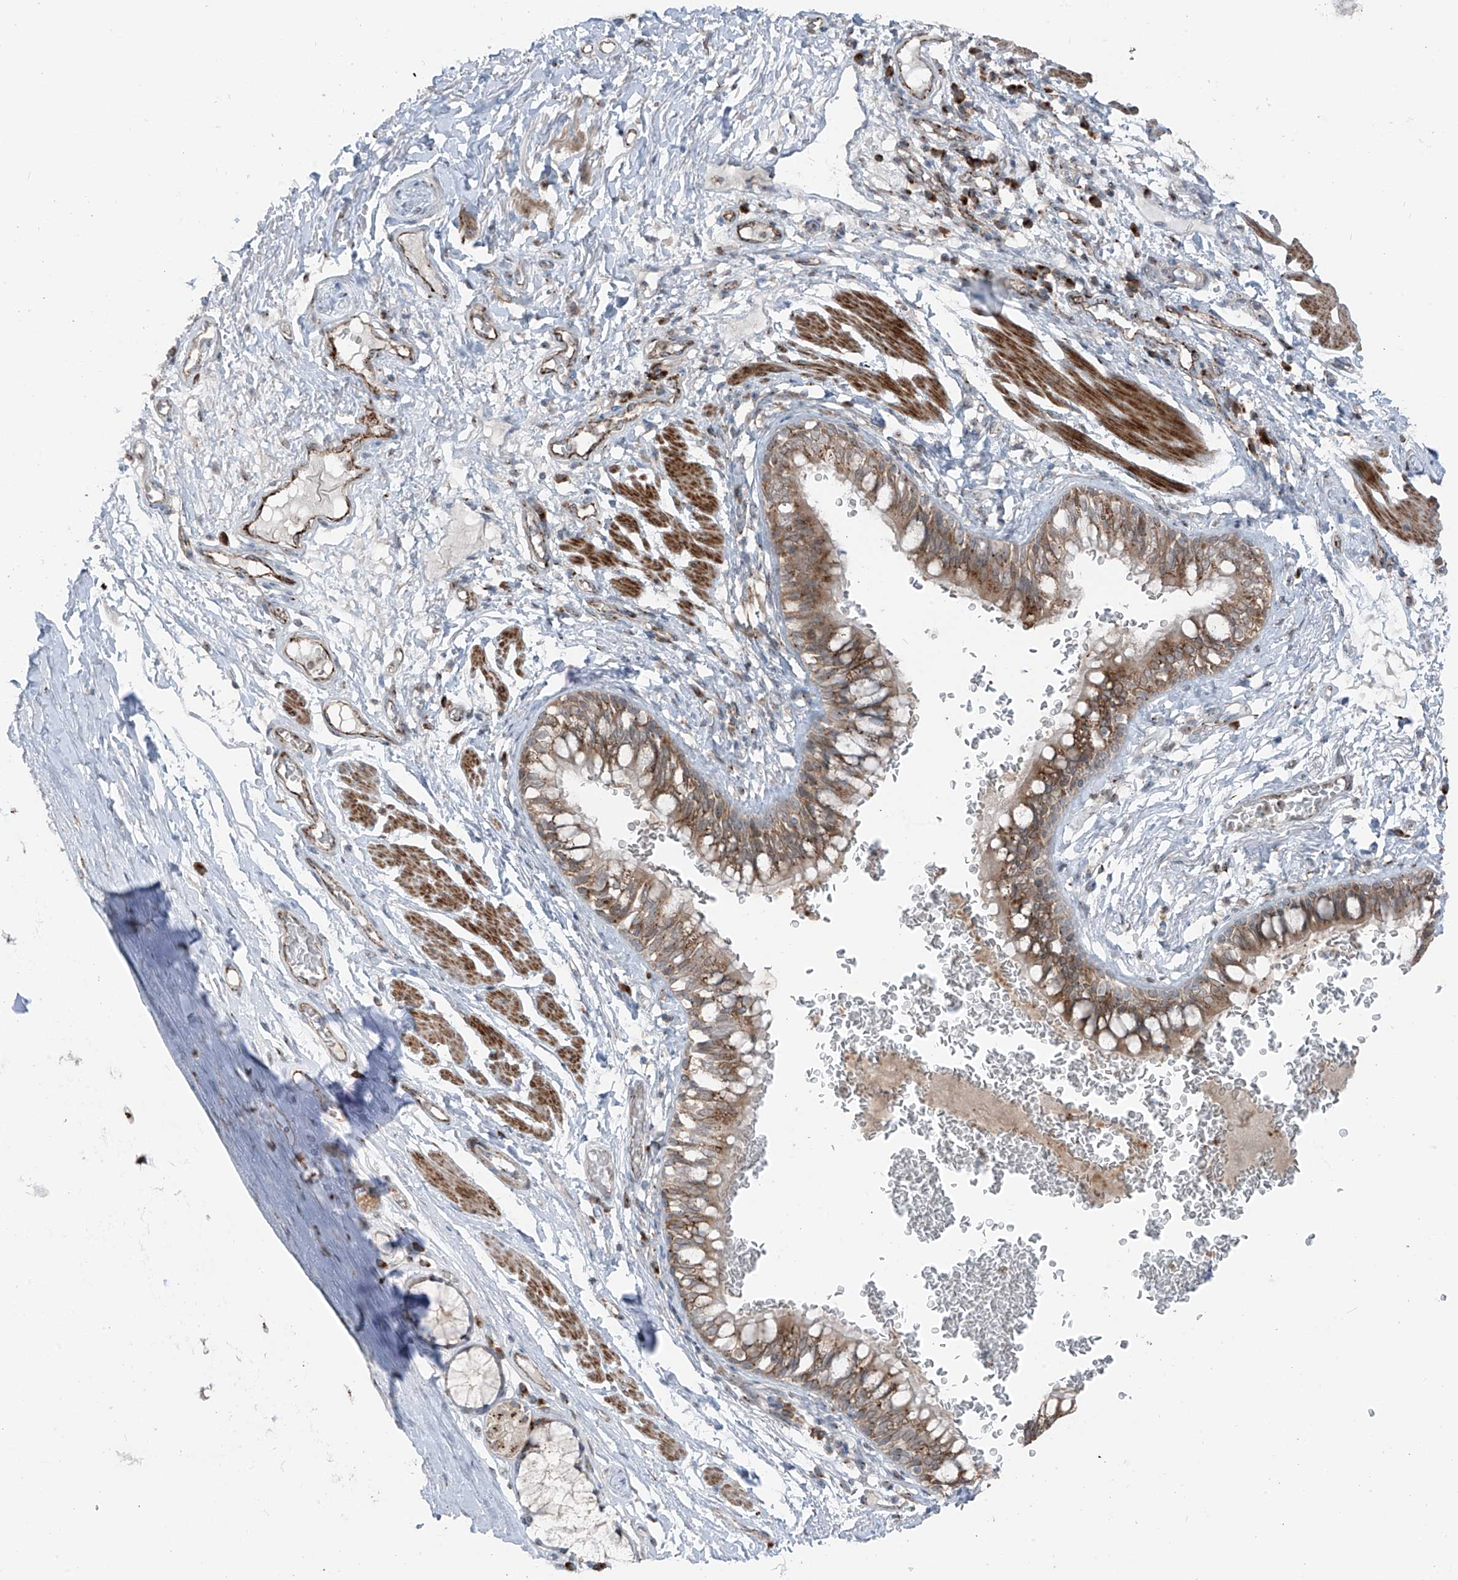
{"staining": {"intensity": "moderate", "quantity": ">75%", "location": "cytoplasmic/membranous"}, "tissue": "bronchus", "cell_type": "Respiratory epithelial cells", "image_type": "normal", "snomed": [{"axis": "morphology", "description": "Normal tissue, NOS"}, {"axis": "topography", "description": "Cartilage tissue"}, {"axis": "topography", "description": "Bronchus"}], "caption": "Immunohistochemical staining of normal bronchus shows medium levels of moderate cytoplasmic/membranous staining in about >75% of respiratory epithelial cells.", "gene": "ERLEC1", "patient": {"sex": "female", "age": 36}}